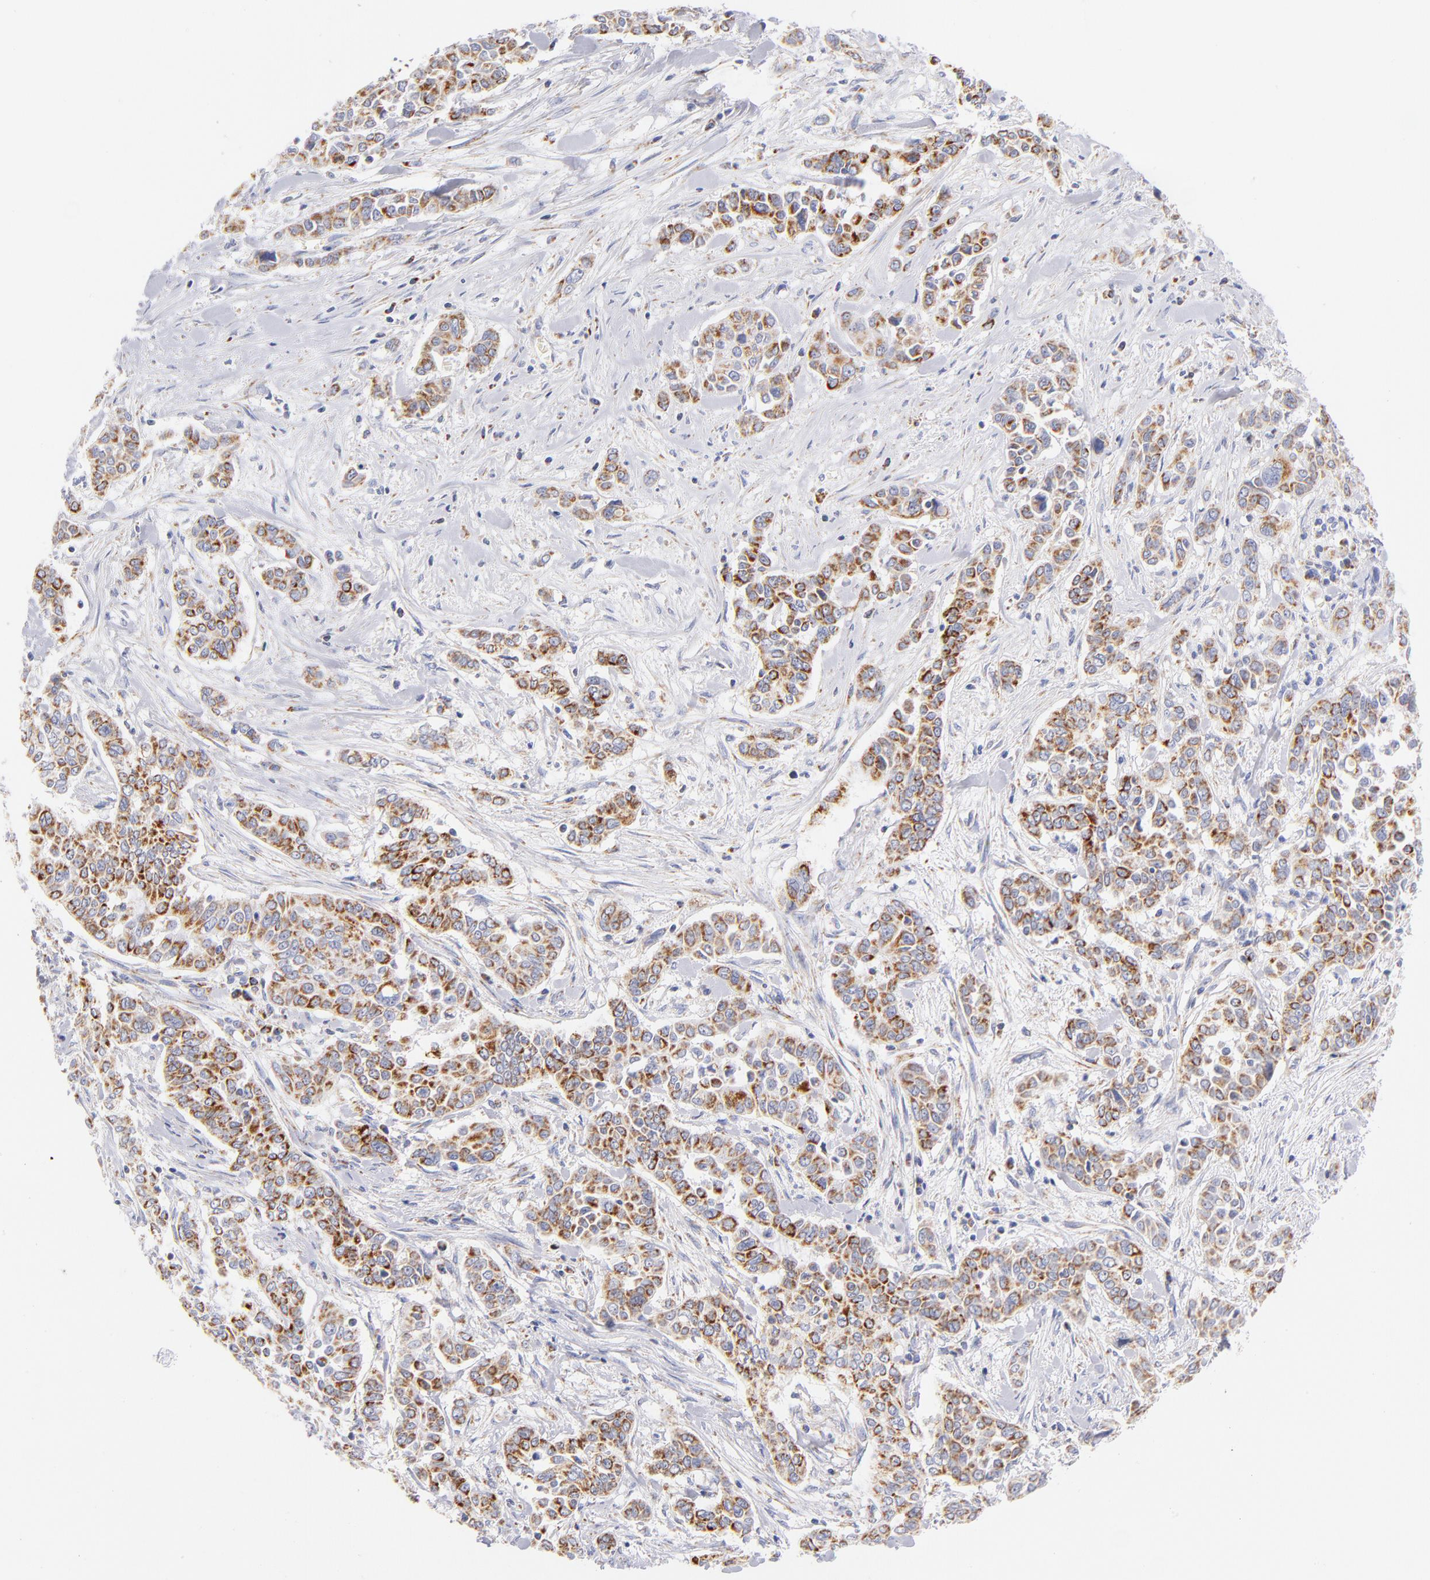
{"staining": {"intensity": "strong", "quantity": ">75%", "location": "cytoplasmic/membranous"}, "tissue": "pancreatic cancer", "cell_type": "Tumor cells", "image_type": "cancer", "snomed": [{"axis": "morphology", "description": "Adenocarcinoma, NOS"}, {"axis": "topography", "description": "Pancreas"}], "caption": "Adenocarcinoma (pancreatic) tissue displays strong cytoplasmic/membranous expression in approximately >75% of tumor cells", "gene": "AIFM1", "patient": {"sex": "female", "age": 52}}